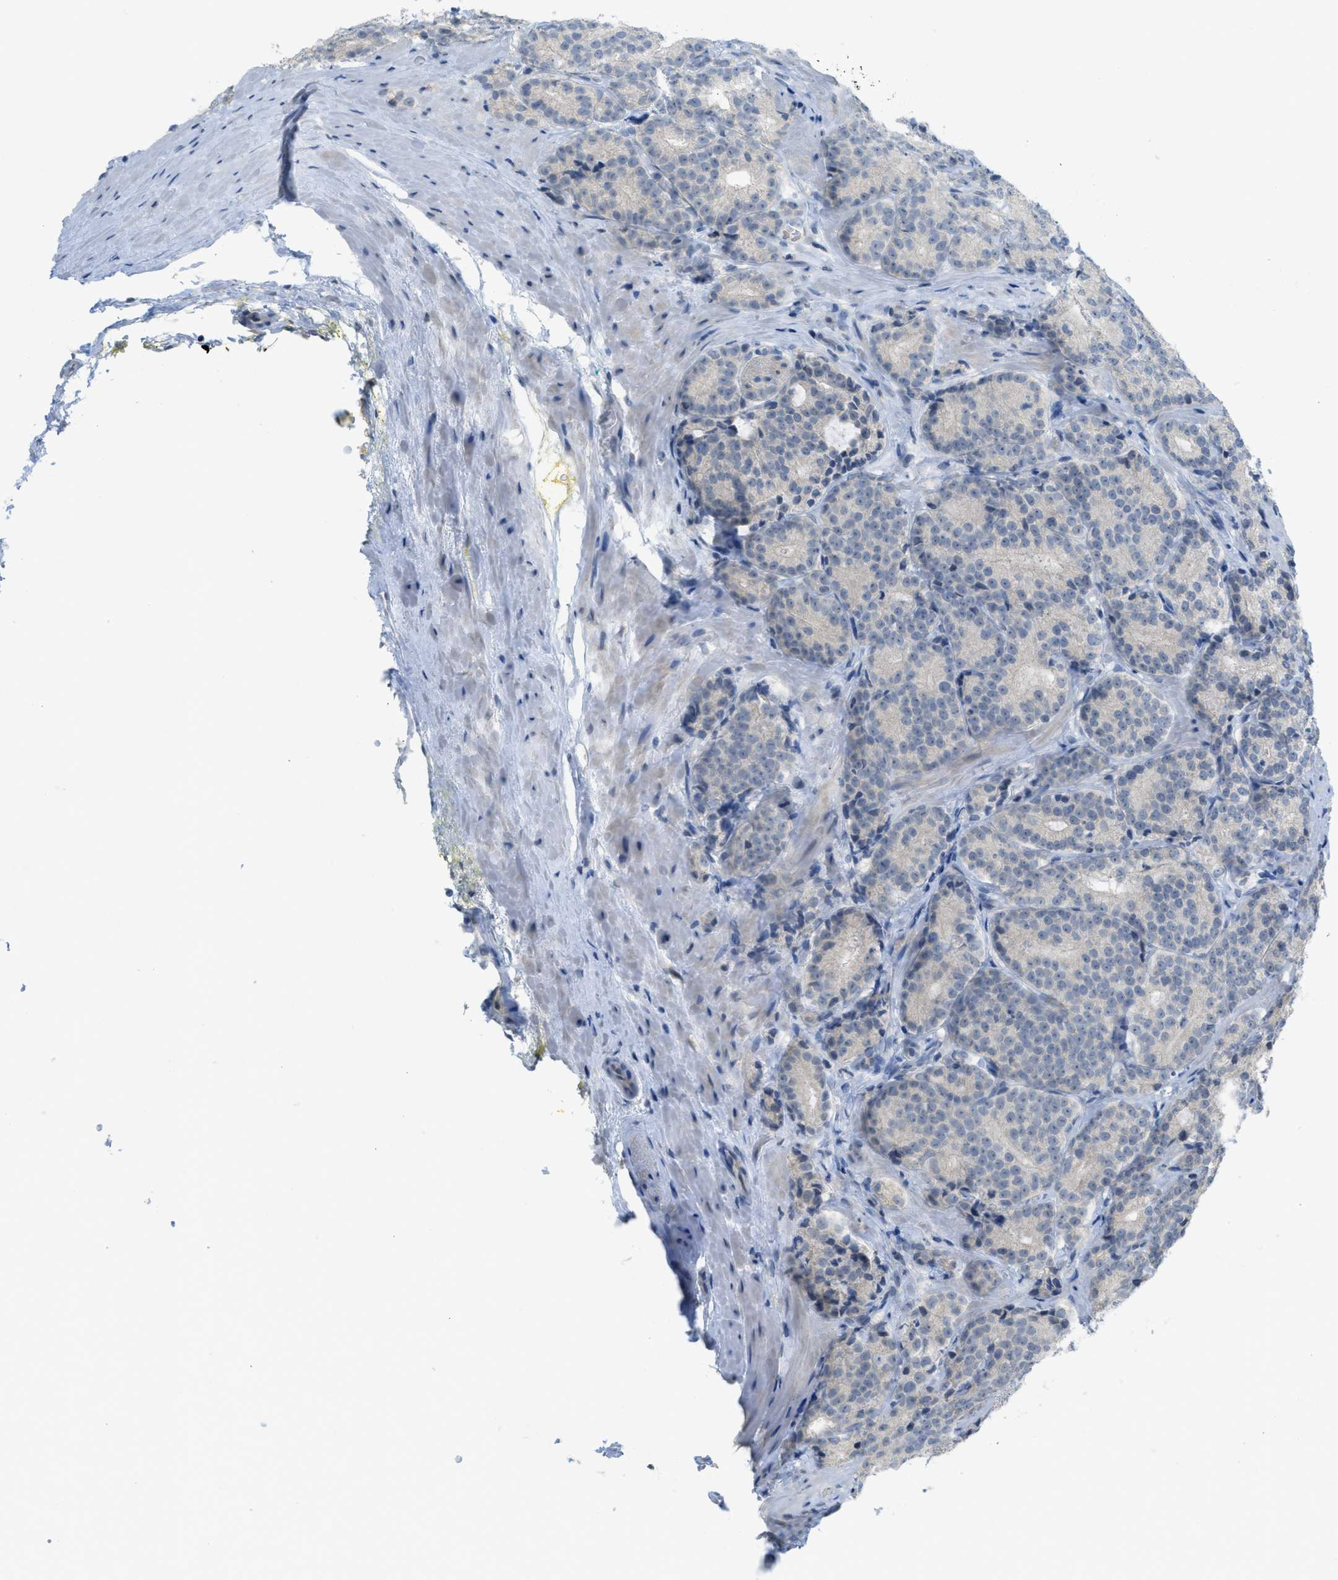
{"staining": {"intensity": "negative", "quantity": "none", "location": "none"}, "tissue": "prostate cancer", "cell_type": "Tumor cells", "image_type": "cancer", "snomed": [{"axis": "morphology", "description": "Adenocarcinoma, High grade"}, {"axis": "topography", "description": "Prostate"}], "caption": "An immunohistochemistry (IHC) photomicrograph of prostate adenocarcinoma (high-grade) is shown. There is no staining in tumor cells of prostate adenocarcinoma (high-grade).", "gene": "TXNDC2", "patient": {"sex": "male", "age": 61}}